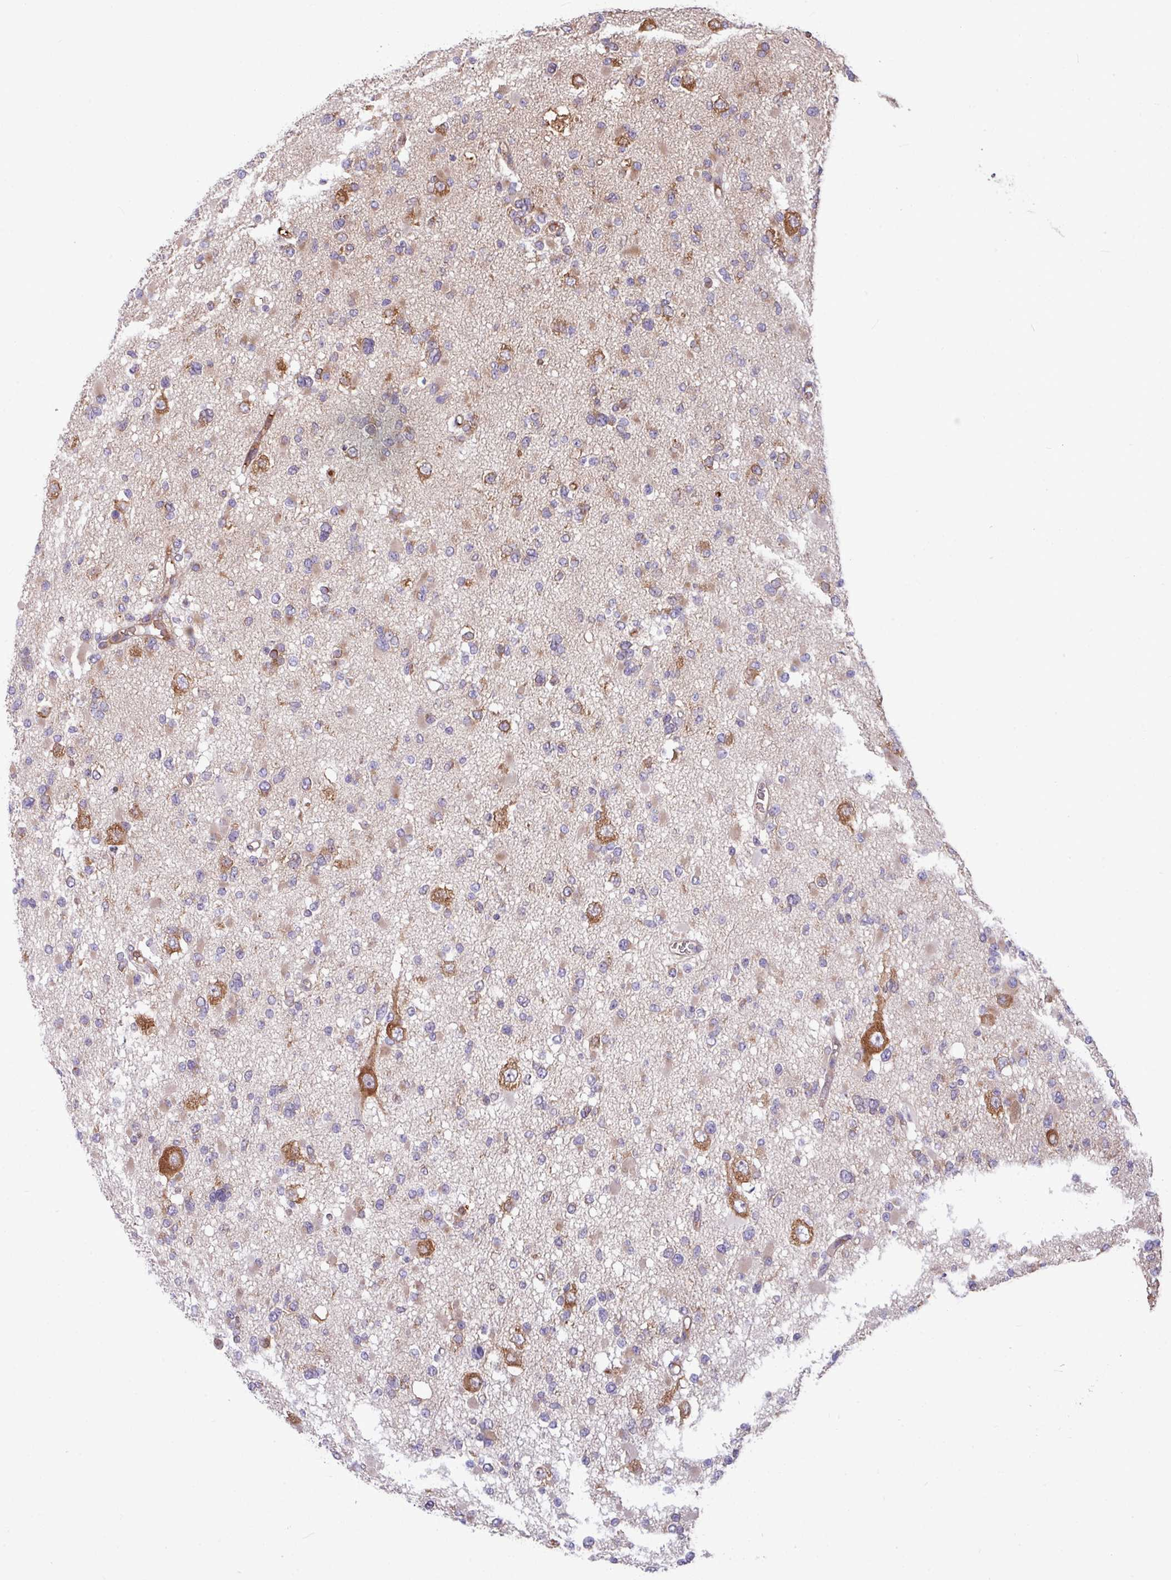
{"staining": {"intensity": "strong", "quantity": "<25%", "location": "cytoplasmic/membranous"}, "tissue": "glioma", "cell_type": "Tumor cells", "image_type": "cancer", "snomed": [{"axis": "morphology", "description": "Glioma, malignant, Low grade"}, {"axis": "topography", "description": "Brain"}], "caption": "Glioma stained with immunohistochemistry reveals strong cytoplasmic/membranous expression in about <25% of tumor cells.", "gene": "LSM12", "patient": {"sex": "female", "age": 22}}